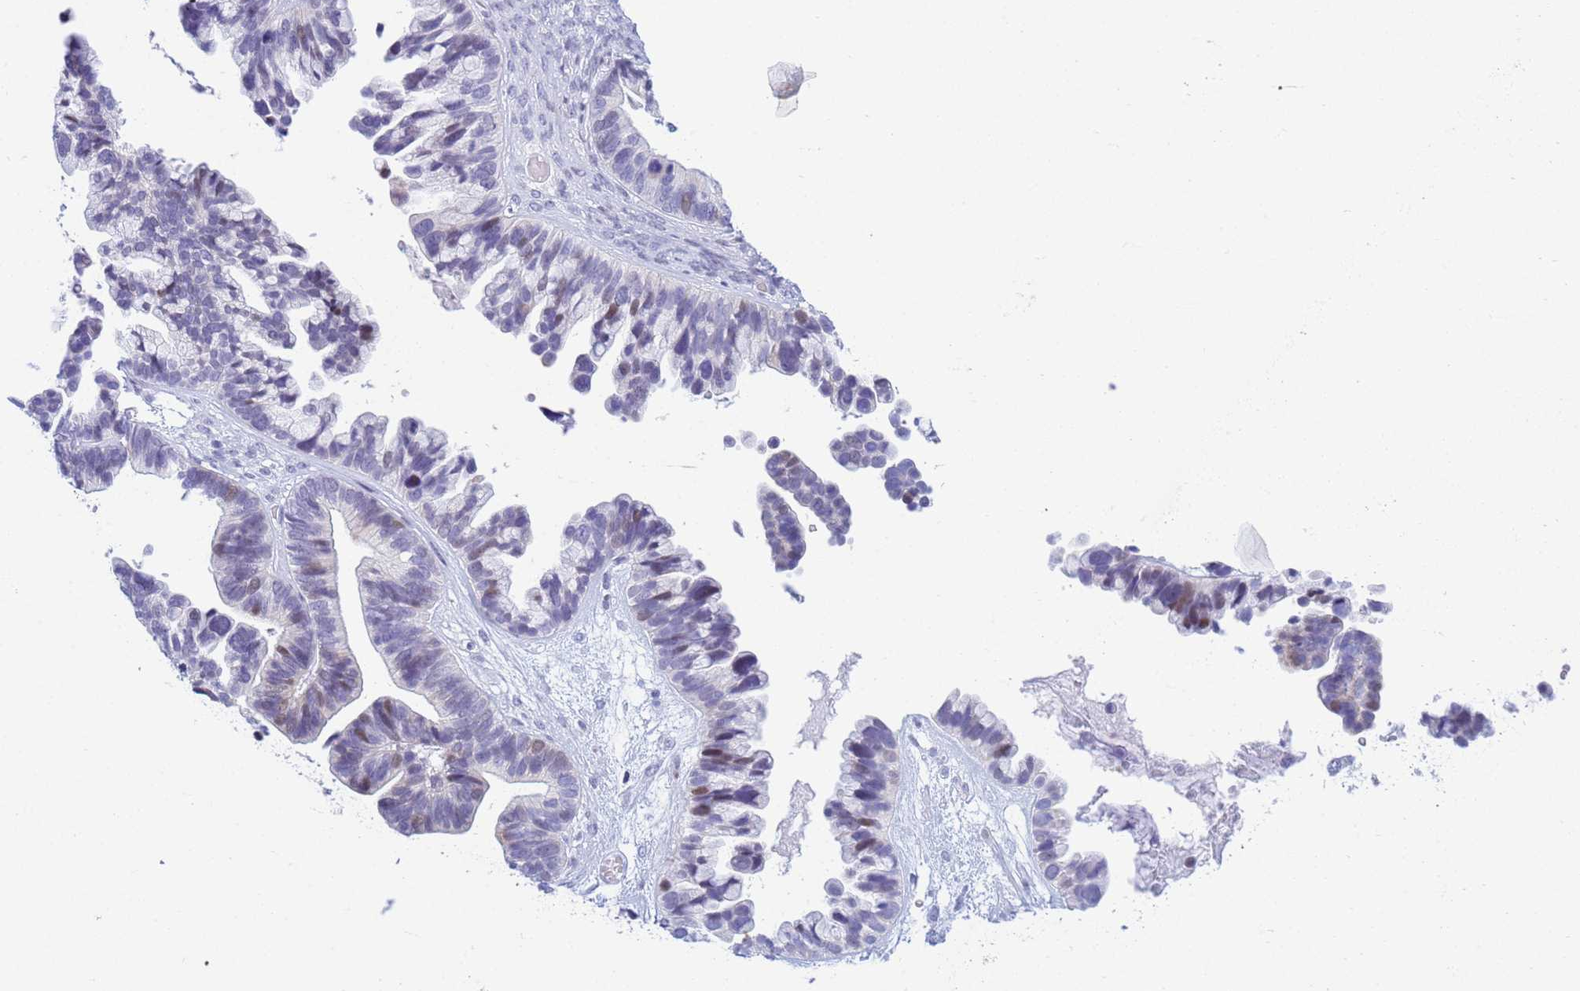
{"staining": {"intensity": "moderate", "quantity": "<25%", "location": "nuclear"}, "tissue": "ovarian cancer", "cell_type": "Tumor cells", "image_type": "cancer", "snomed": [{"axis": "morphology", "description": "Cystadenocarcinoma, serous, NOS"}, {"axis": "topography", "description": "Ovary"}], "caption": "IHC (DAB) staining of ovarian cancer (serous cystadenocarcinoma) reveals moderate nuclear protein expression in approximately <25% of tumor cells.", "gene": "SNX20", "patient": {"sex": "female", "age": 56}}